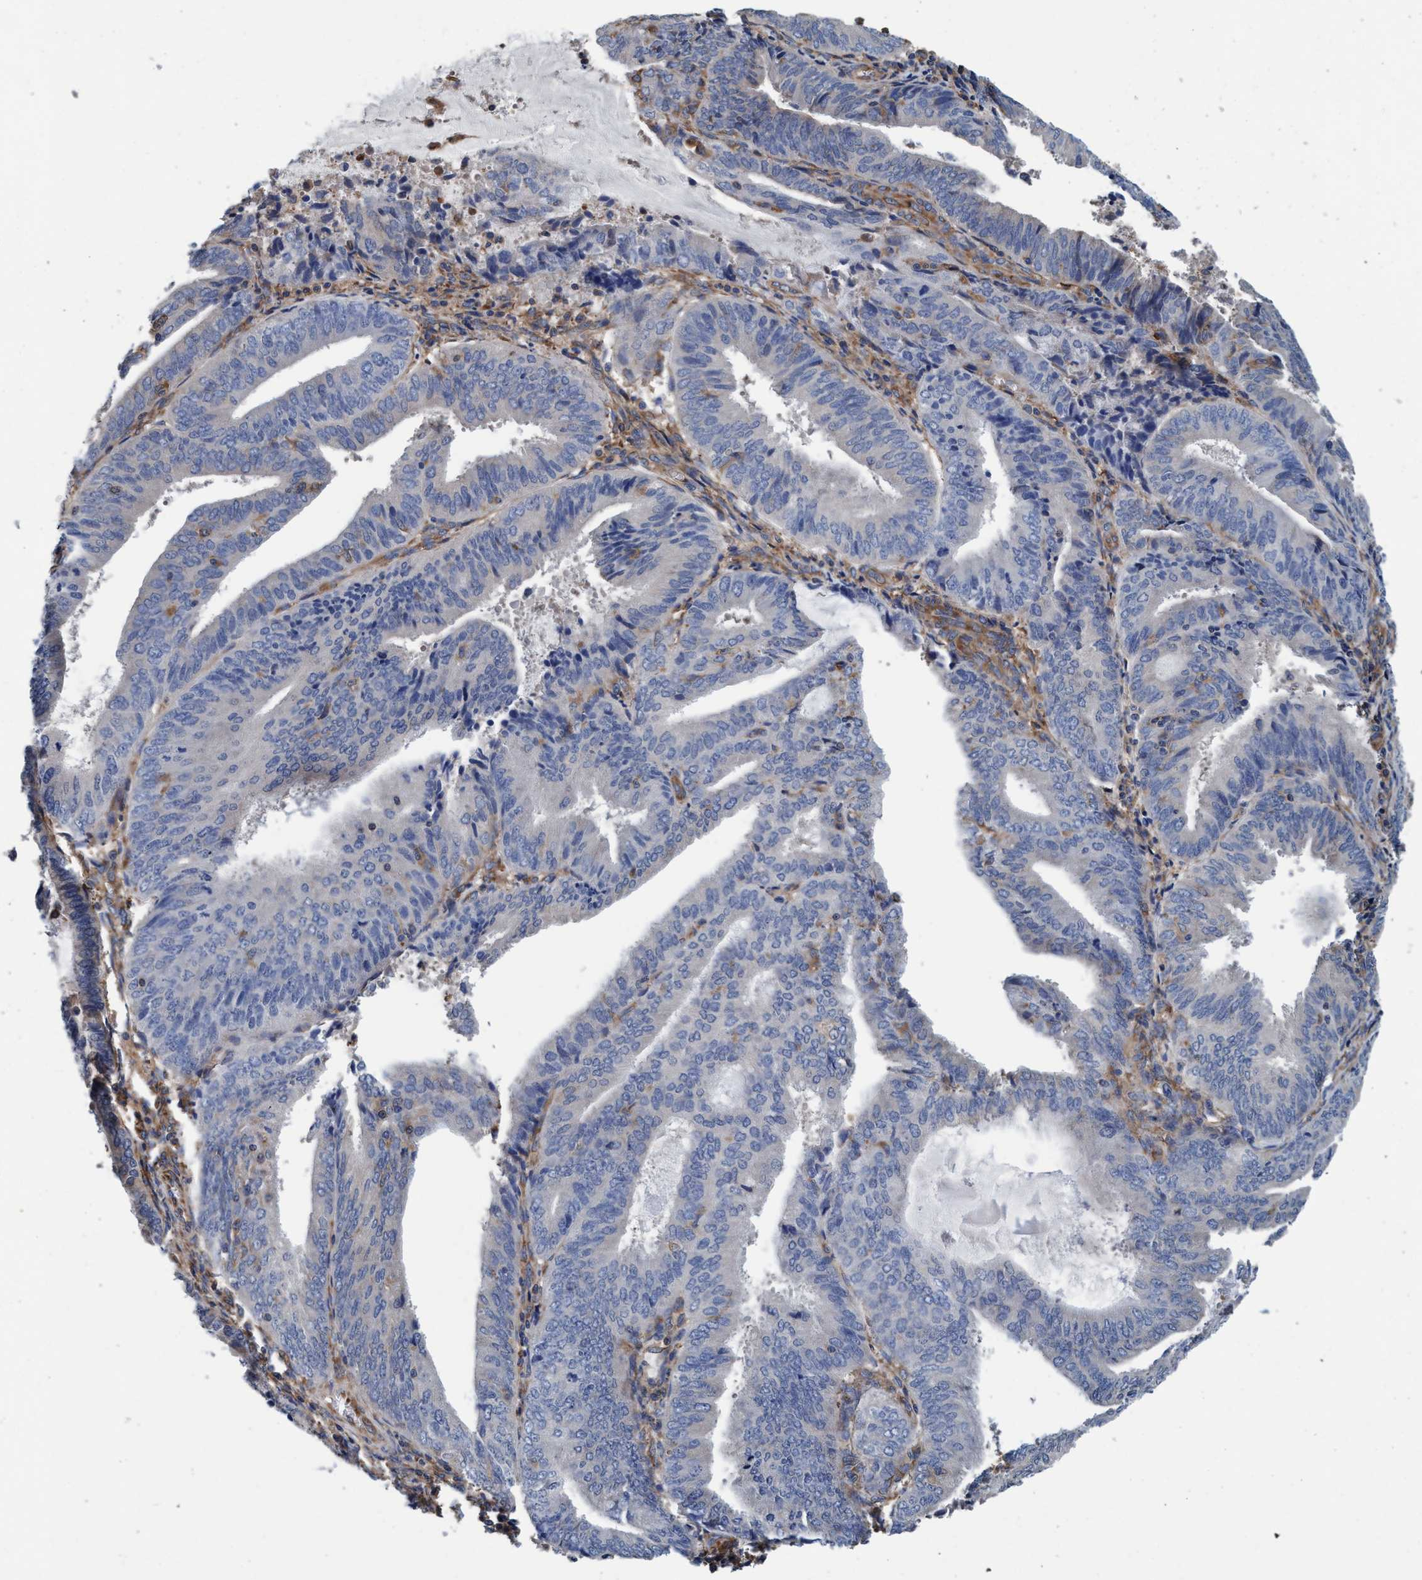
{"staining": {"intensity": "negative", "quantity": "none", "location": "none"}, "tissue": "endometrial cancer", "cell_type": "Tumor cells", "image_type": "cancer", "snomed": [{"axis": "morphology", "description": "Adenocarcinoma, NOS"}, {"axis": "topography", "description": "Endometrium"}], "caption": "The histopathology image reveals no significant staining in tumor cells of endometrial adenocarcinoma. (DAB IHC, high magnification).", "gene": "ENDOG", "patient": {"sex": "female", "age": 81}}